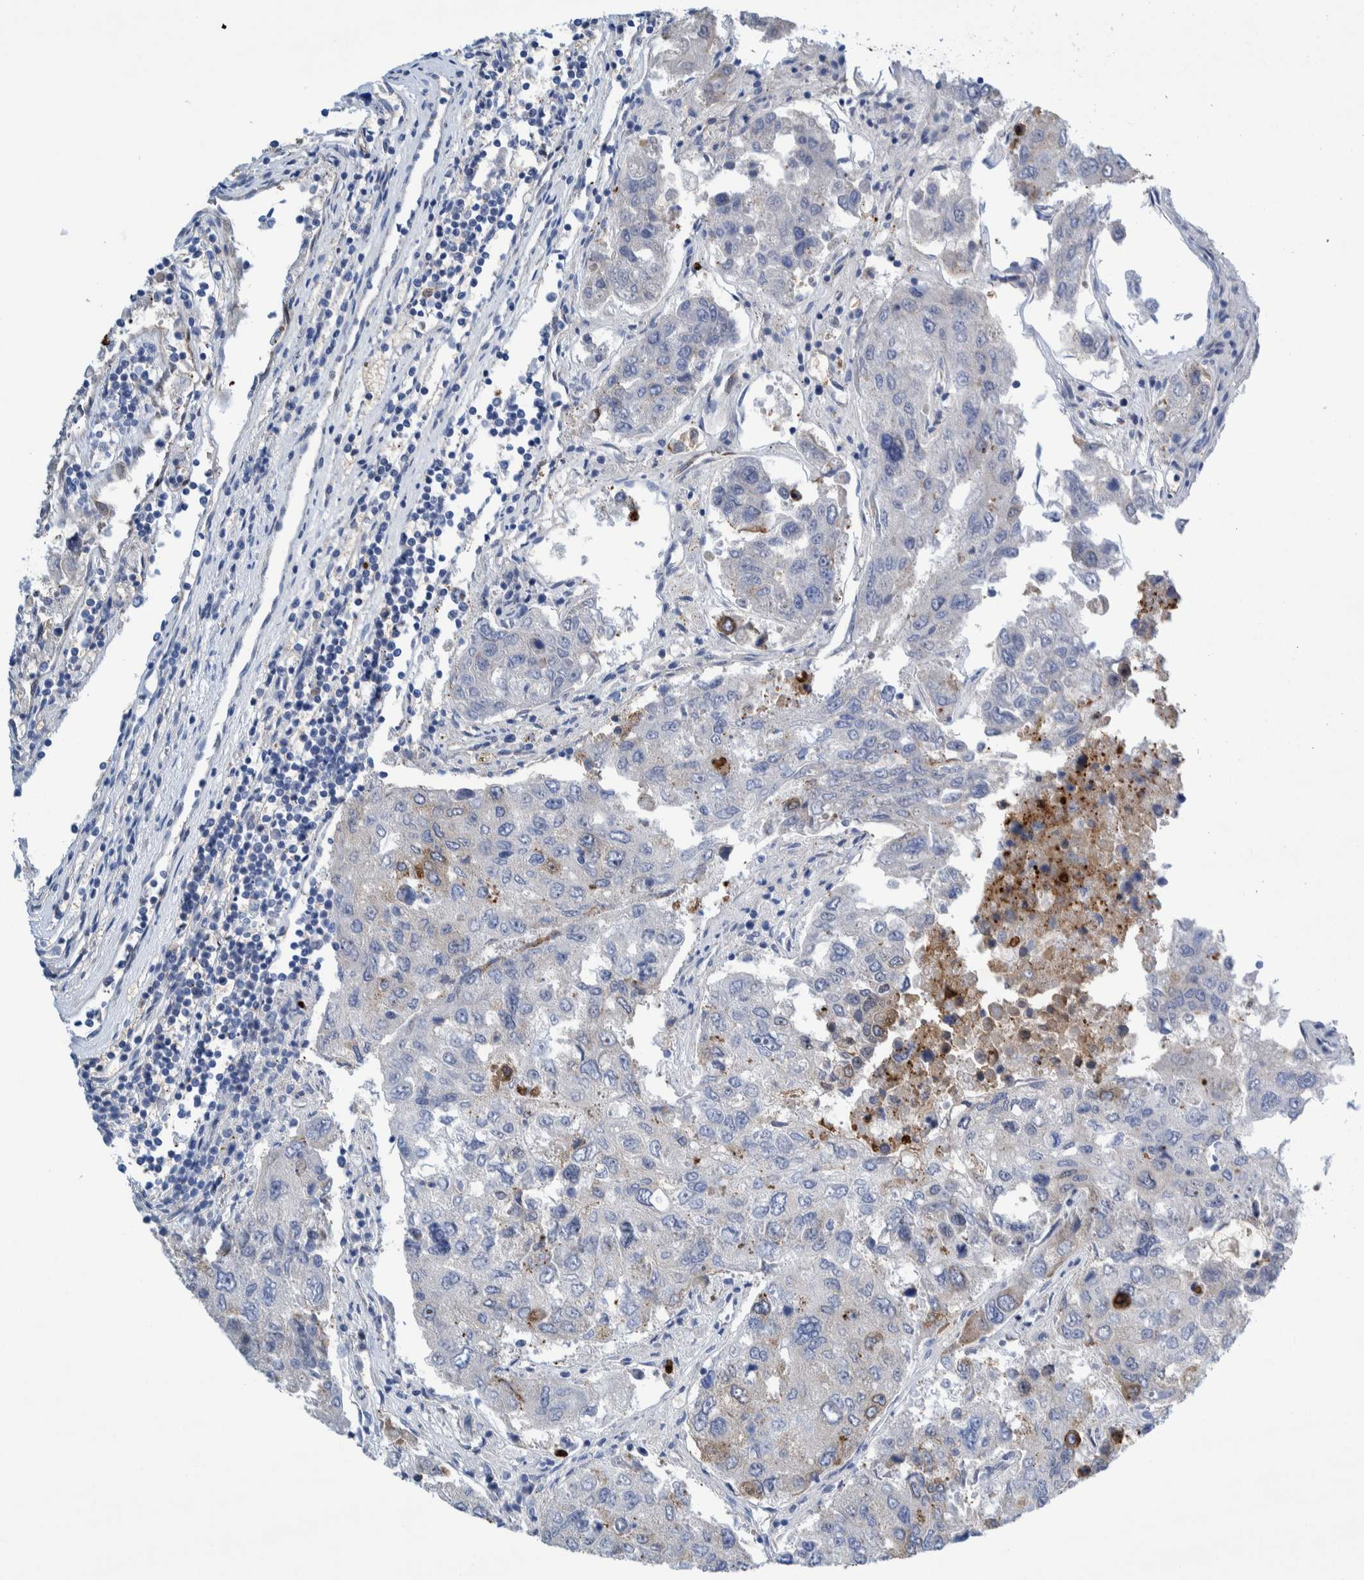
{"staining": {"intensity": "negative", "quantity": "none", "location": "none"}, "tissue": "urothelial cancer", "cell_type": "Tumor cells", "image_type": "cancer", "snomed": [{"axis": "morphology", "description": "Urothelial carcinoma, High grade"}, {"axis": "topography", "description": "Lymph node"}, {"axis": "topography", "description": "Urinary bladder"}], "caption": "Immunohistochemical staining of human high-grade urothelial carcinoma demonstrates no significant positivity in tumor cells.", "gene": "THEM6", "patient": {"sex": "male", "age": 51}}